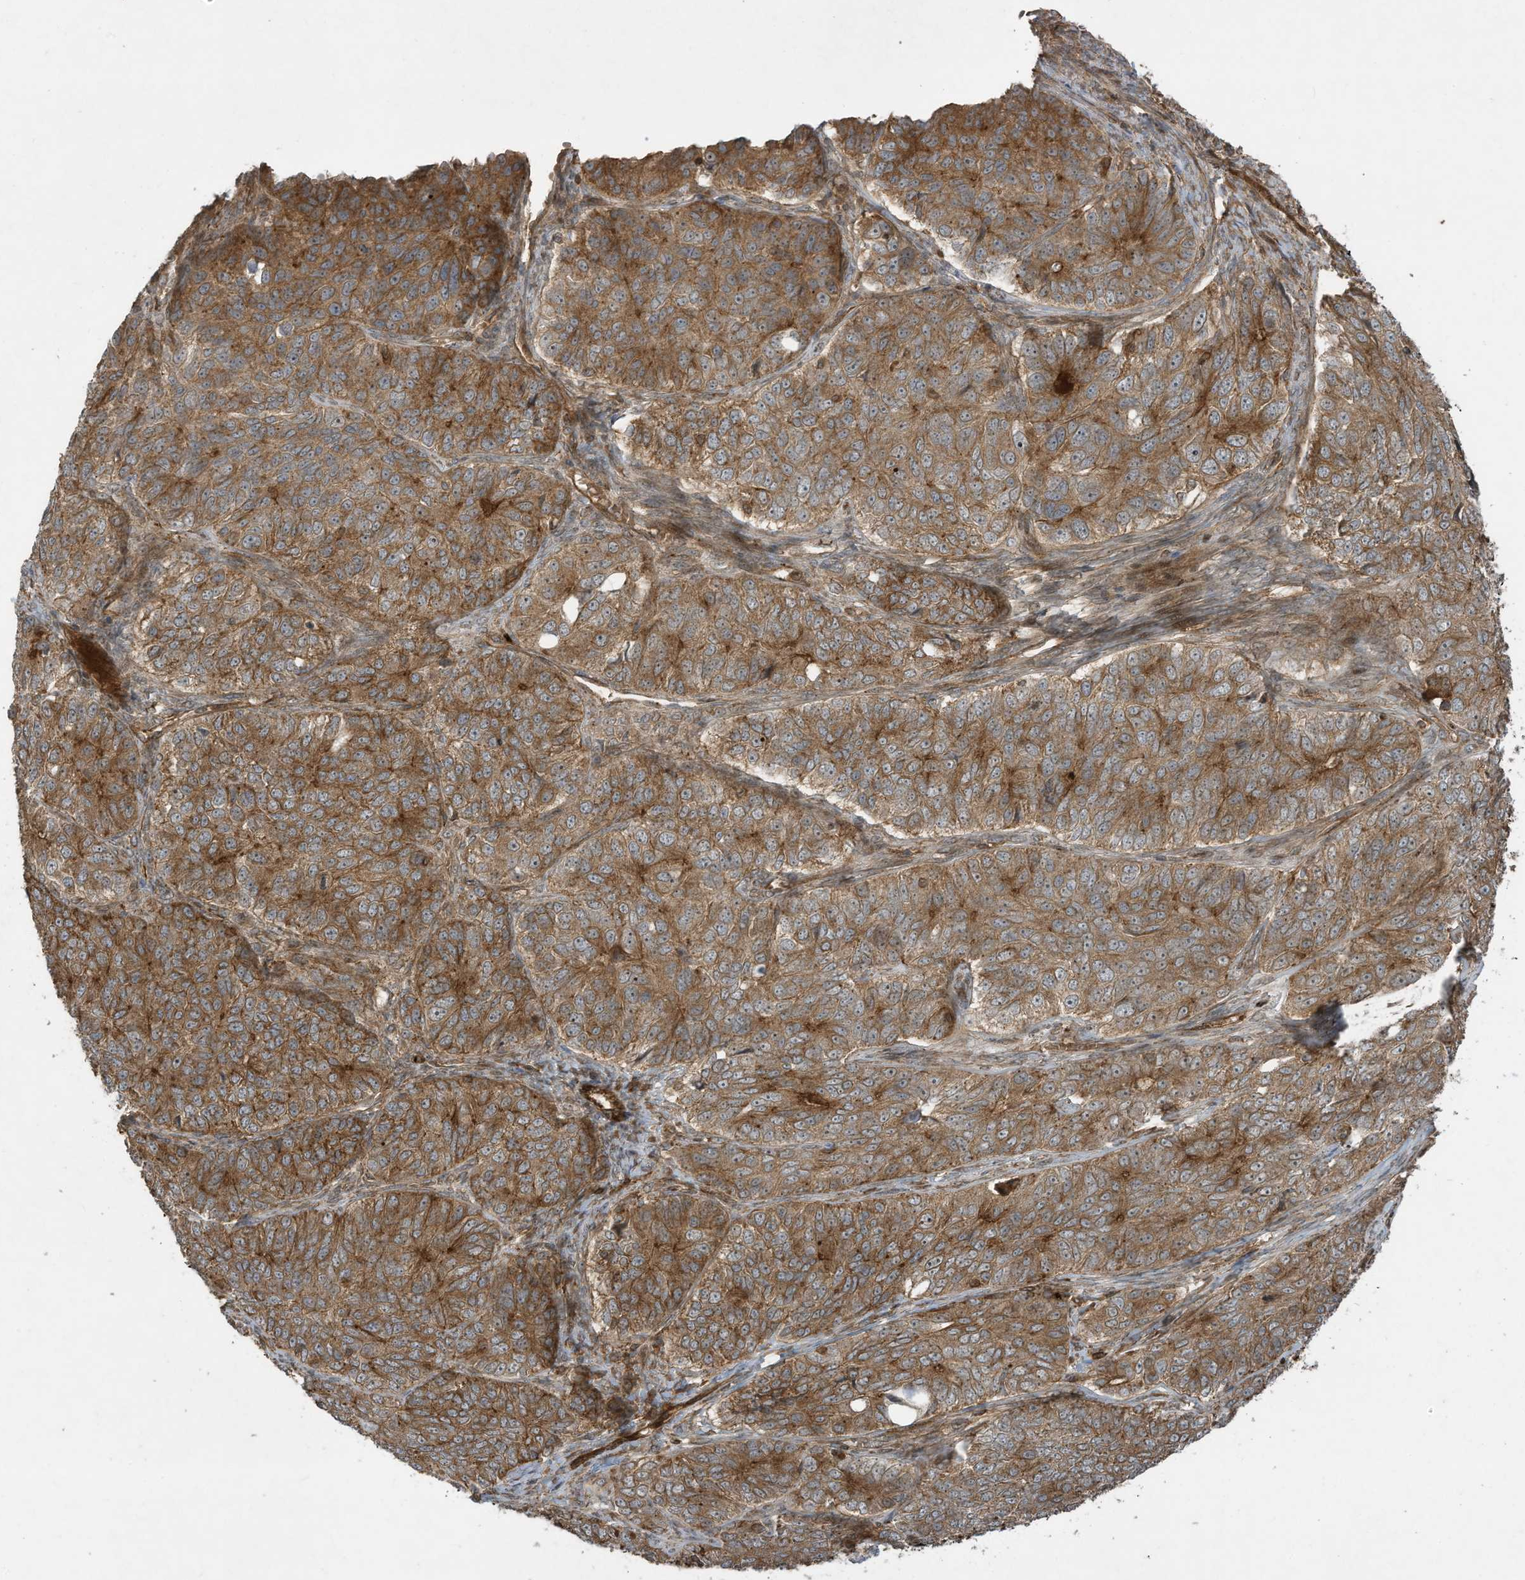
{"staining": {"intensity": "moderate", "quantity": ">75%", "location": "cytoplasmic/membranous"}, "tissue": "ovarian cancer", "cell_type": "Tumor cells", "image_type": "cancer", "snomed": [{"axis": "morphology", "description": "Carcinoma, endometroid"}, {"axis": "topography", "description": "Ovary"}], "caption": "Protein expression analysis of ovarian cancer (endometroid carcinoma) displays moderate cytoplasmic/membranous expression in approximately >75% of tumor cells.", "gene": "DDIT4", "patient": {"sex": "female", "age": 51}}